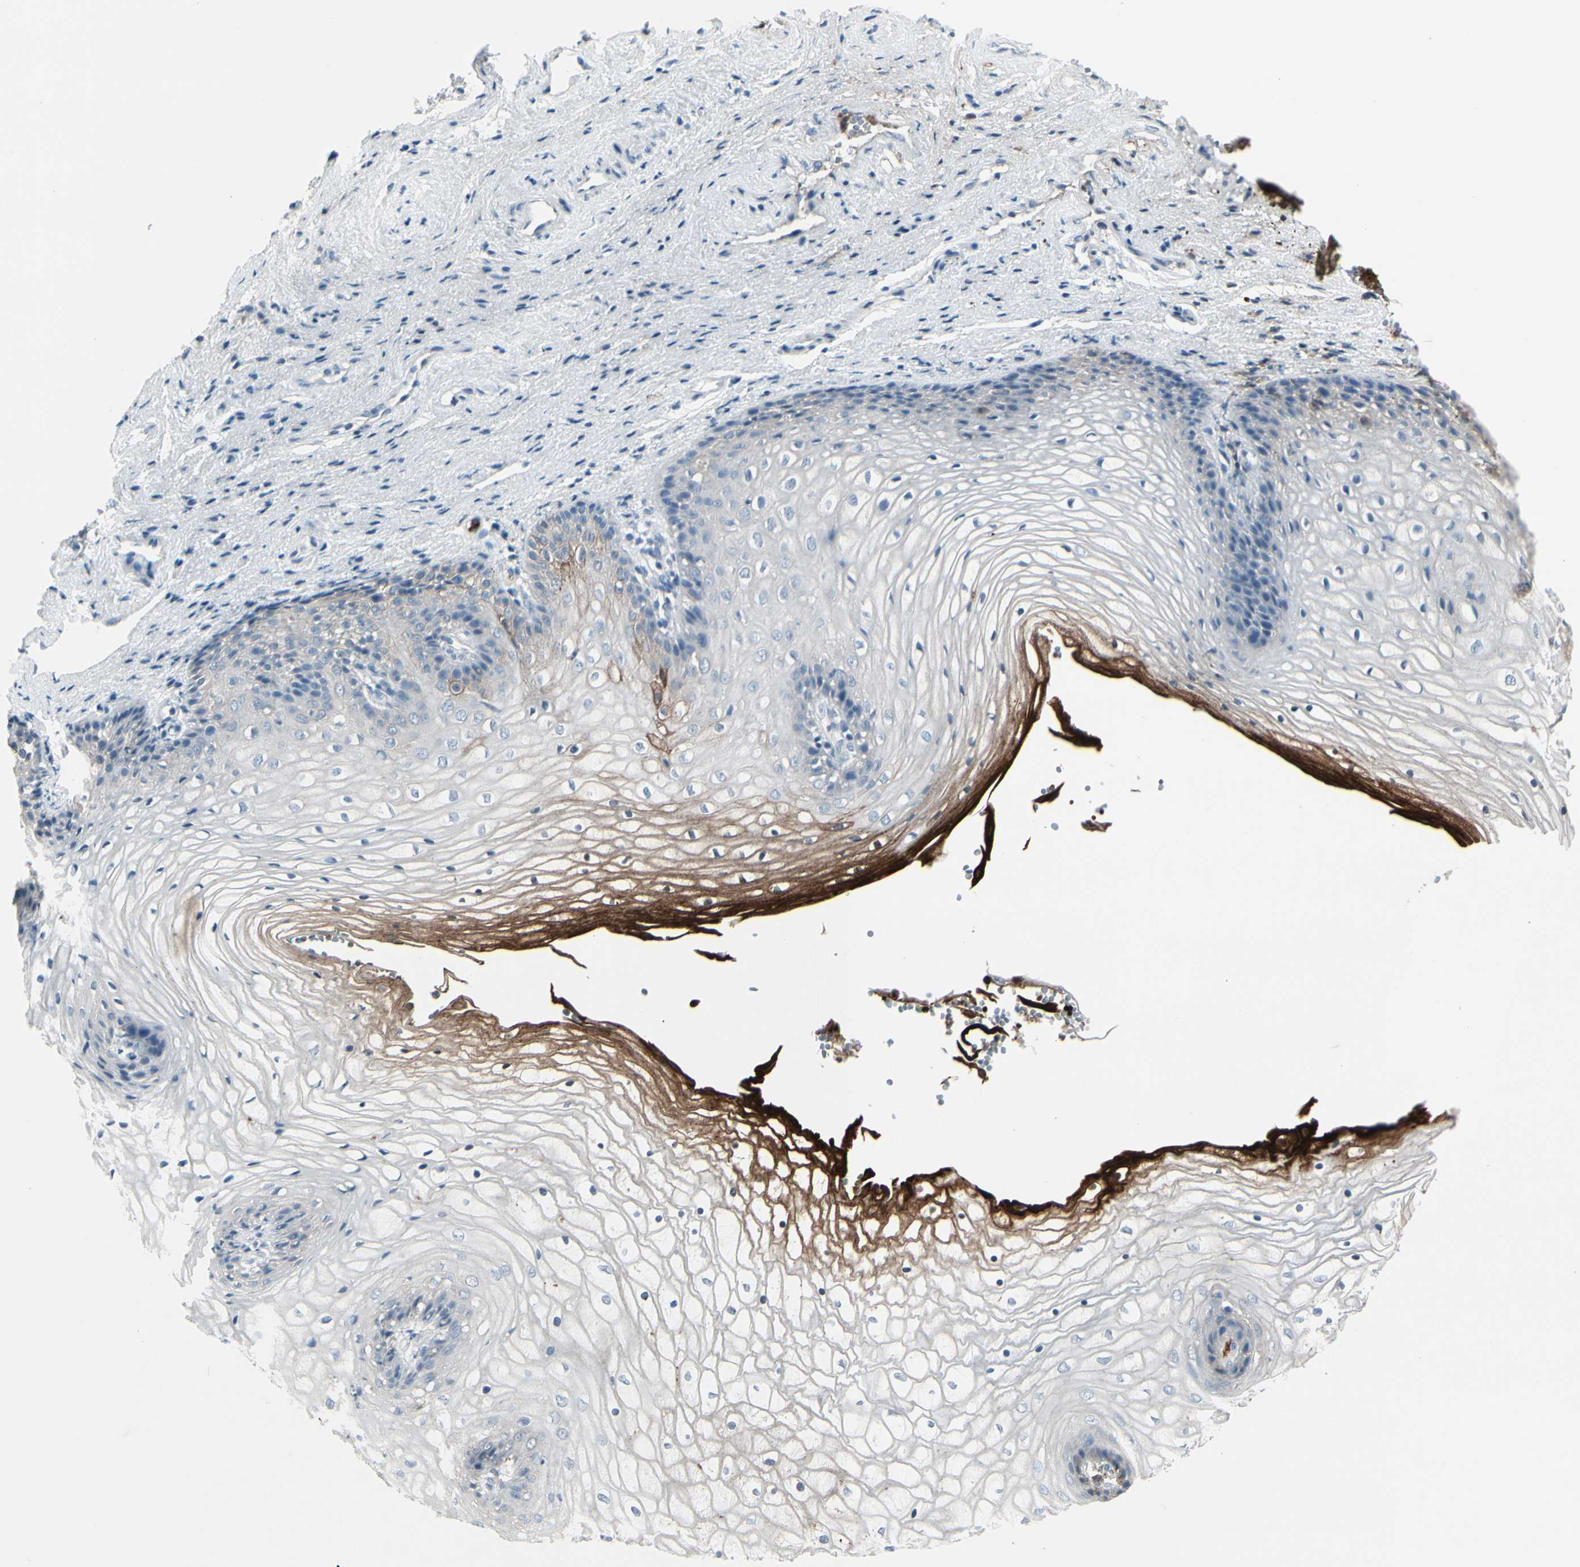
{"staining": {"intensity": "strong", "quantity": "<25%", "location": "cytoplasmic/membranous"}, "tissue": "vagina", "cell_type": "Squamous epithelial cells", "image_type": "normal", "snomed": [{"axis": "morphology", "description": "Normal tissue, NOS"}, {"axis": "topography", "description": "Vagina"}], "caption": "Immunohistochemistry of unremarkable human vagina shows medium levels of strong cytoplasmic/membranous staining in about <25% of squamous epithelial cells.", "gene": "IGHG1", "patient": {"sex": "female", "age": 34}}